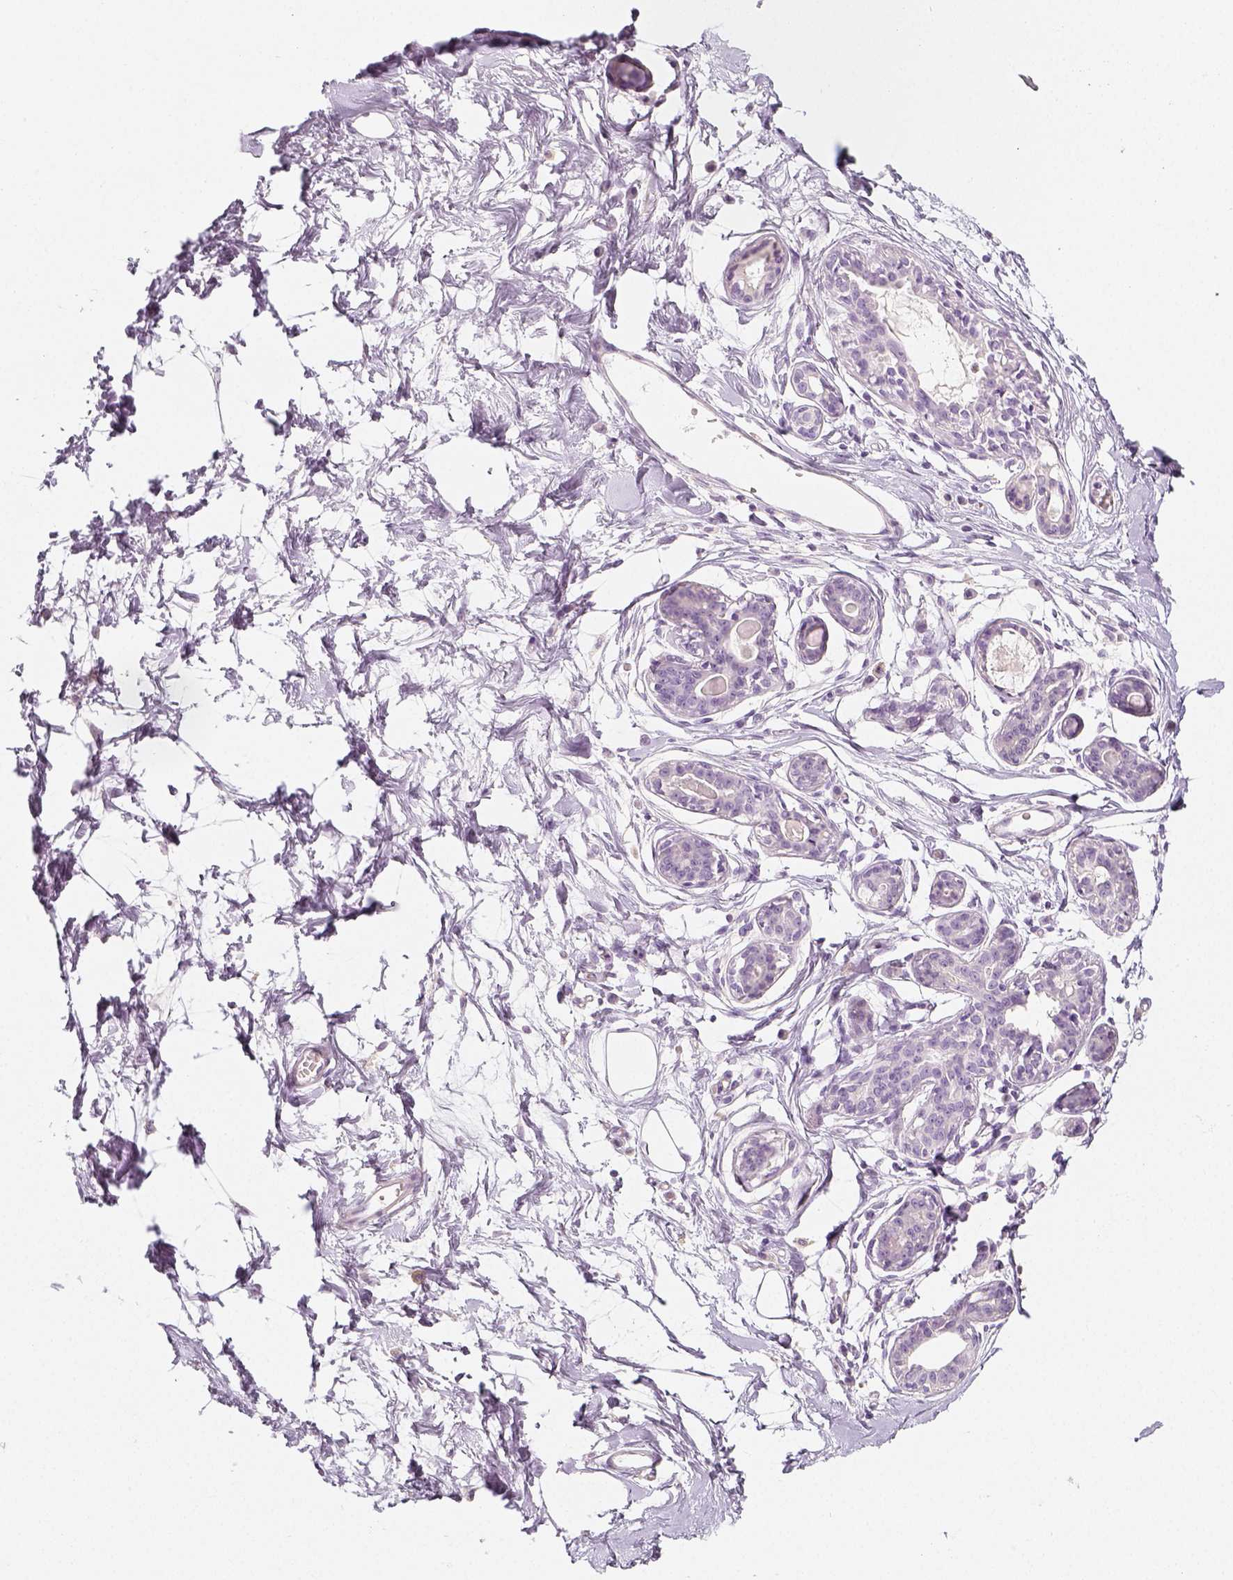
{"staining": {"intensity": "negative", "quantity": "none", "location": "none"}, "tissue": "breast", "cell_type": "Adipocytes", "image_type": "normal", "snomed": [{"axis": "morphology", "description": "Normal tissue, NOS"}, {"axis": "topography", "description": "Breast"}], "caption": "High magnification brightfield microscopy of normal breast stained with DAB (3,3'-diaminobenzidine) (brown) and counterstained with hematoxylin (blue): adipocytes show no significant expression. The staining is performed using DAB (3,3'-diaminobenzidine) brown chromogen with nuclei counter-stained in using hematoxylin.", "gene": "NECAB2", "patient": {"sex": "female", "age": 45}}